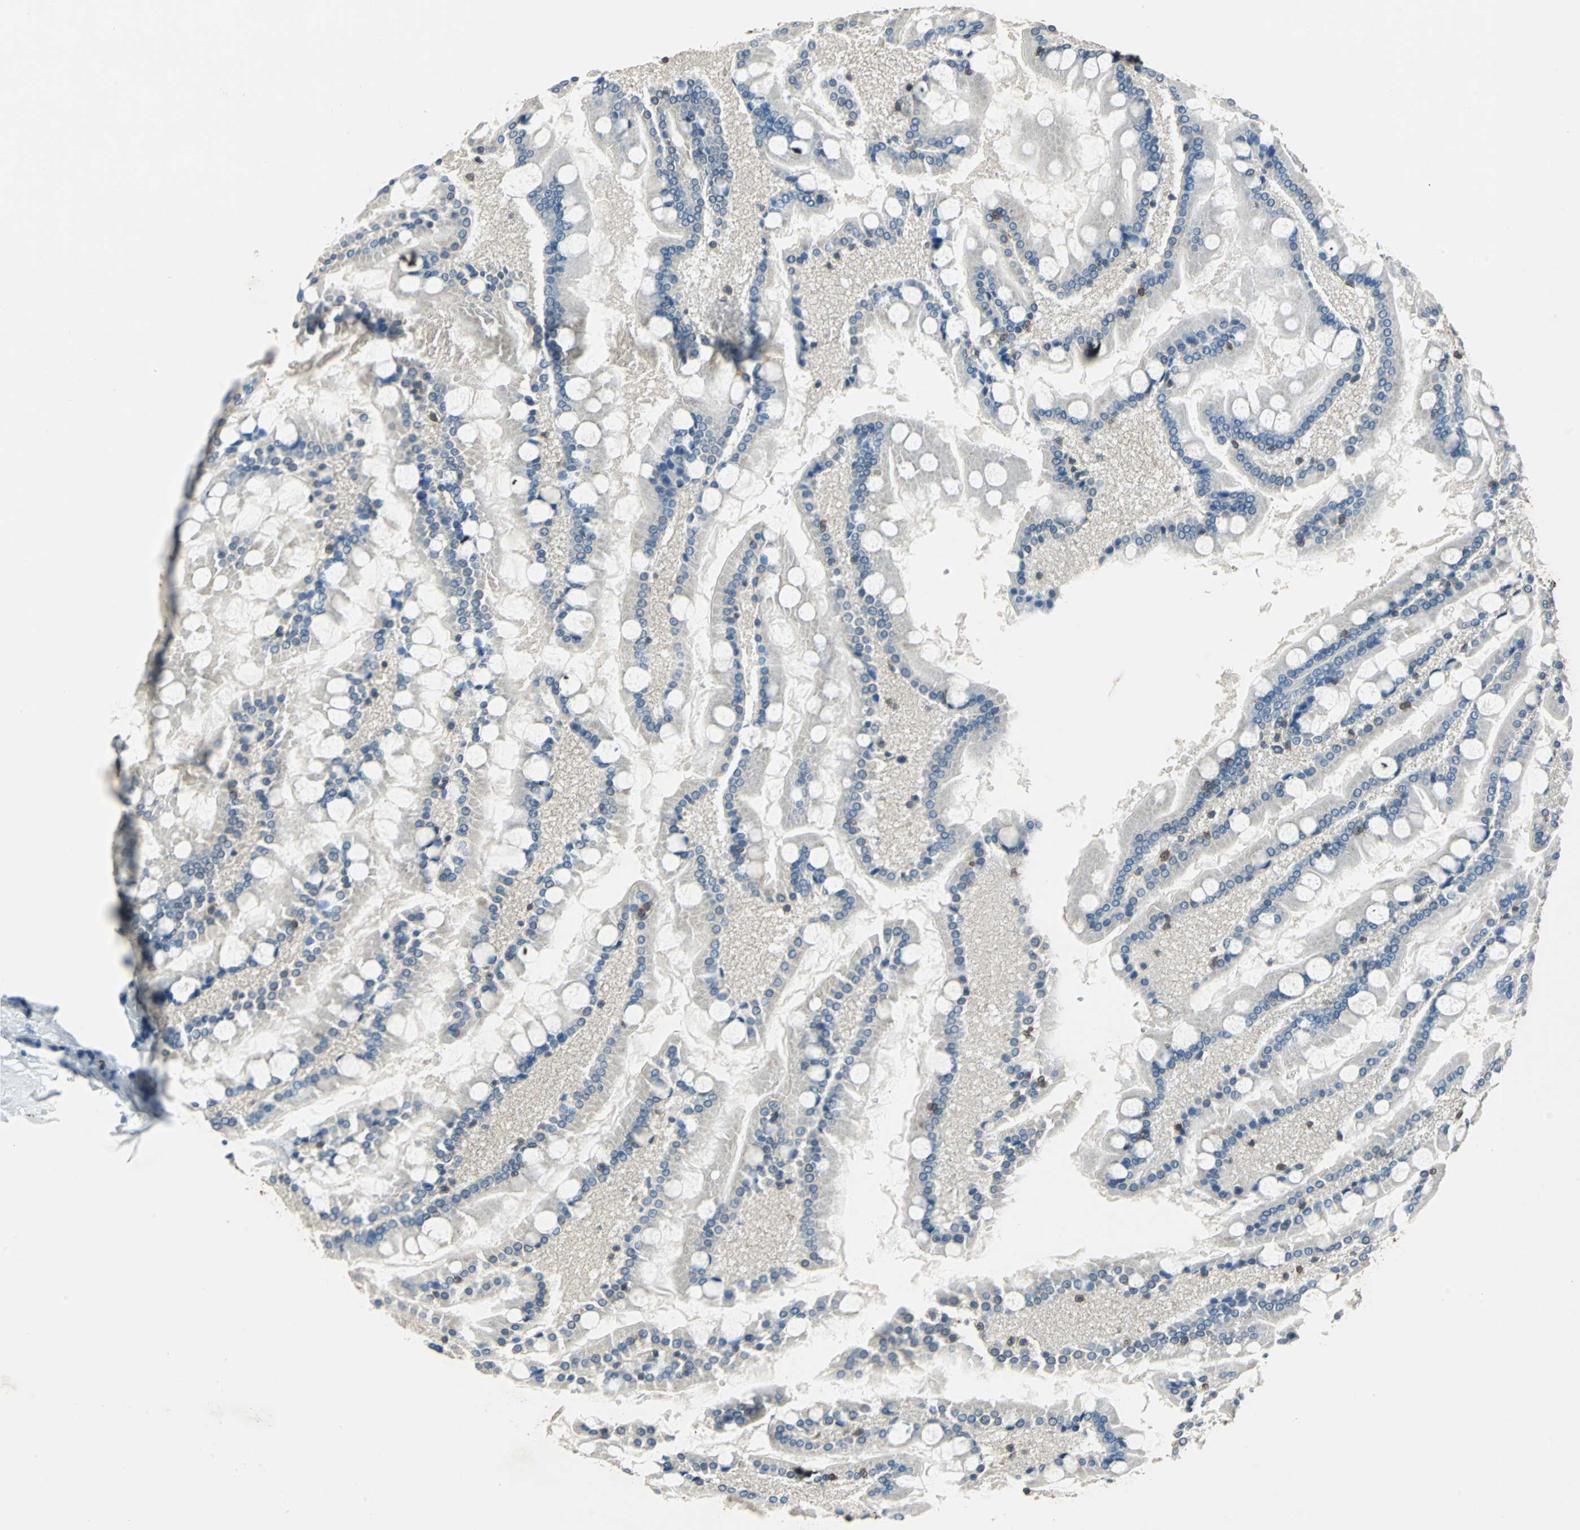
{"staining": {"intensity": "weak", "quantity": "25%-75%", "location": "cytoplasmic/membranous"}, "tissue": "small intestine", "cell_type": "Glandular cells", "image_type": "normal", "snomed": [{"axis": "morphology", "description": "Normal tissue, NOS"}, {"axis": "topography", "description": "Small intestine"}], "caption": "Small intestine stained for a protein (brown) displays weak cytoplasmic/membranous positive positivity in approximately 25%-75% of glandular cells.", "gene": "CPA3", "patient": {"sex": "male", "age": 41}}